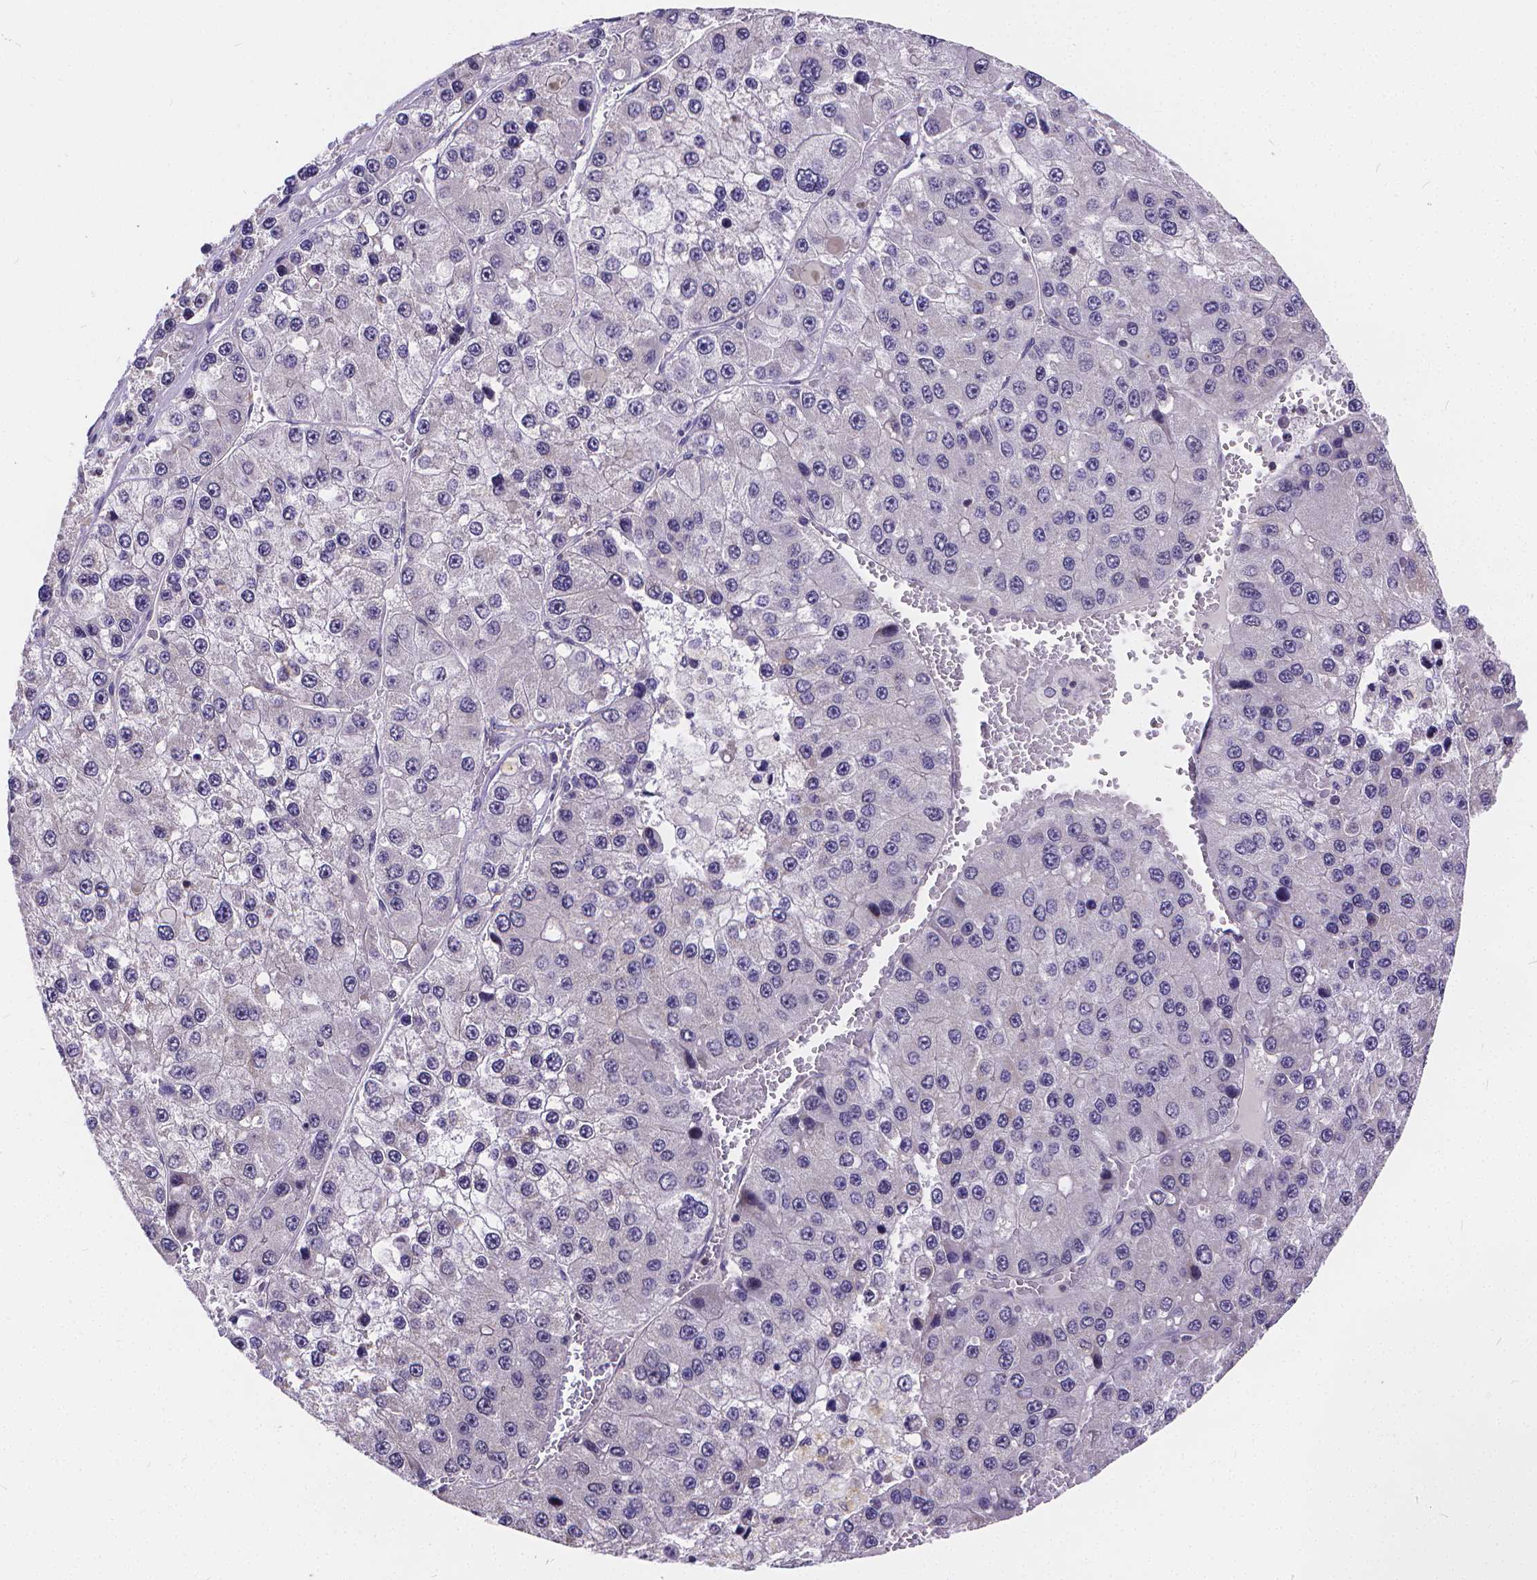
{"staining": {"intensity": "negative", "quantity": "none", "location": "none"}, "tissue": "liver cancer", "cell_type": "Tumor cells", "image_type": "cancer", "snomed": [{"axis": "morphology", "description": "Carcinoma, Hepatocellular, NOS"}, {"axis": "topography", "description": "Liver"}], "caption": "An IHC photomicrograph of liver cancer is shown. There is no staining in tumor cells of liver cancer.", "gene": "GLRB", "patient": {"sex": "female", "age": 73}}